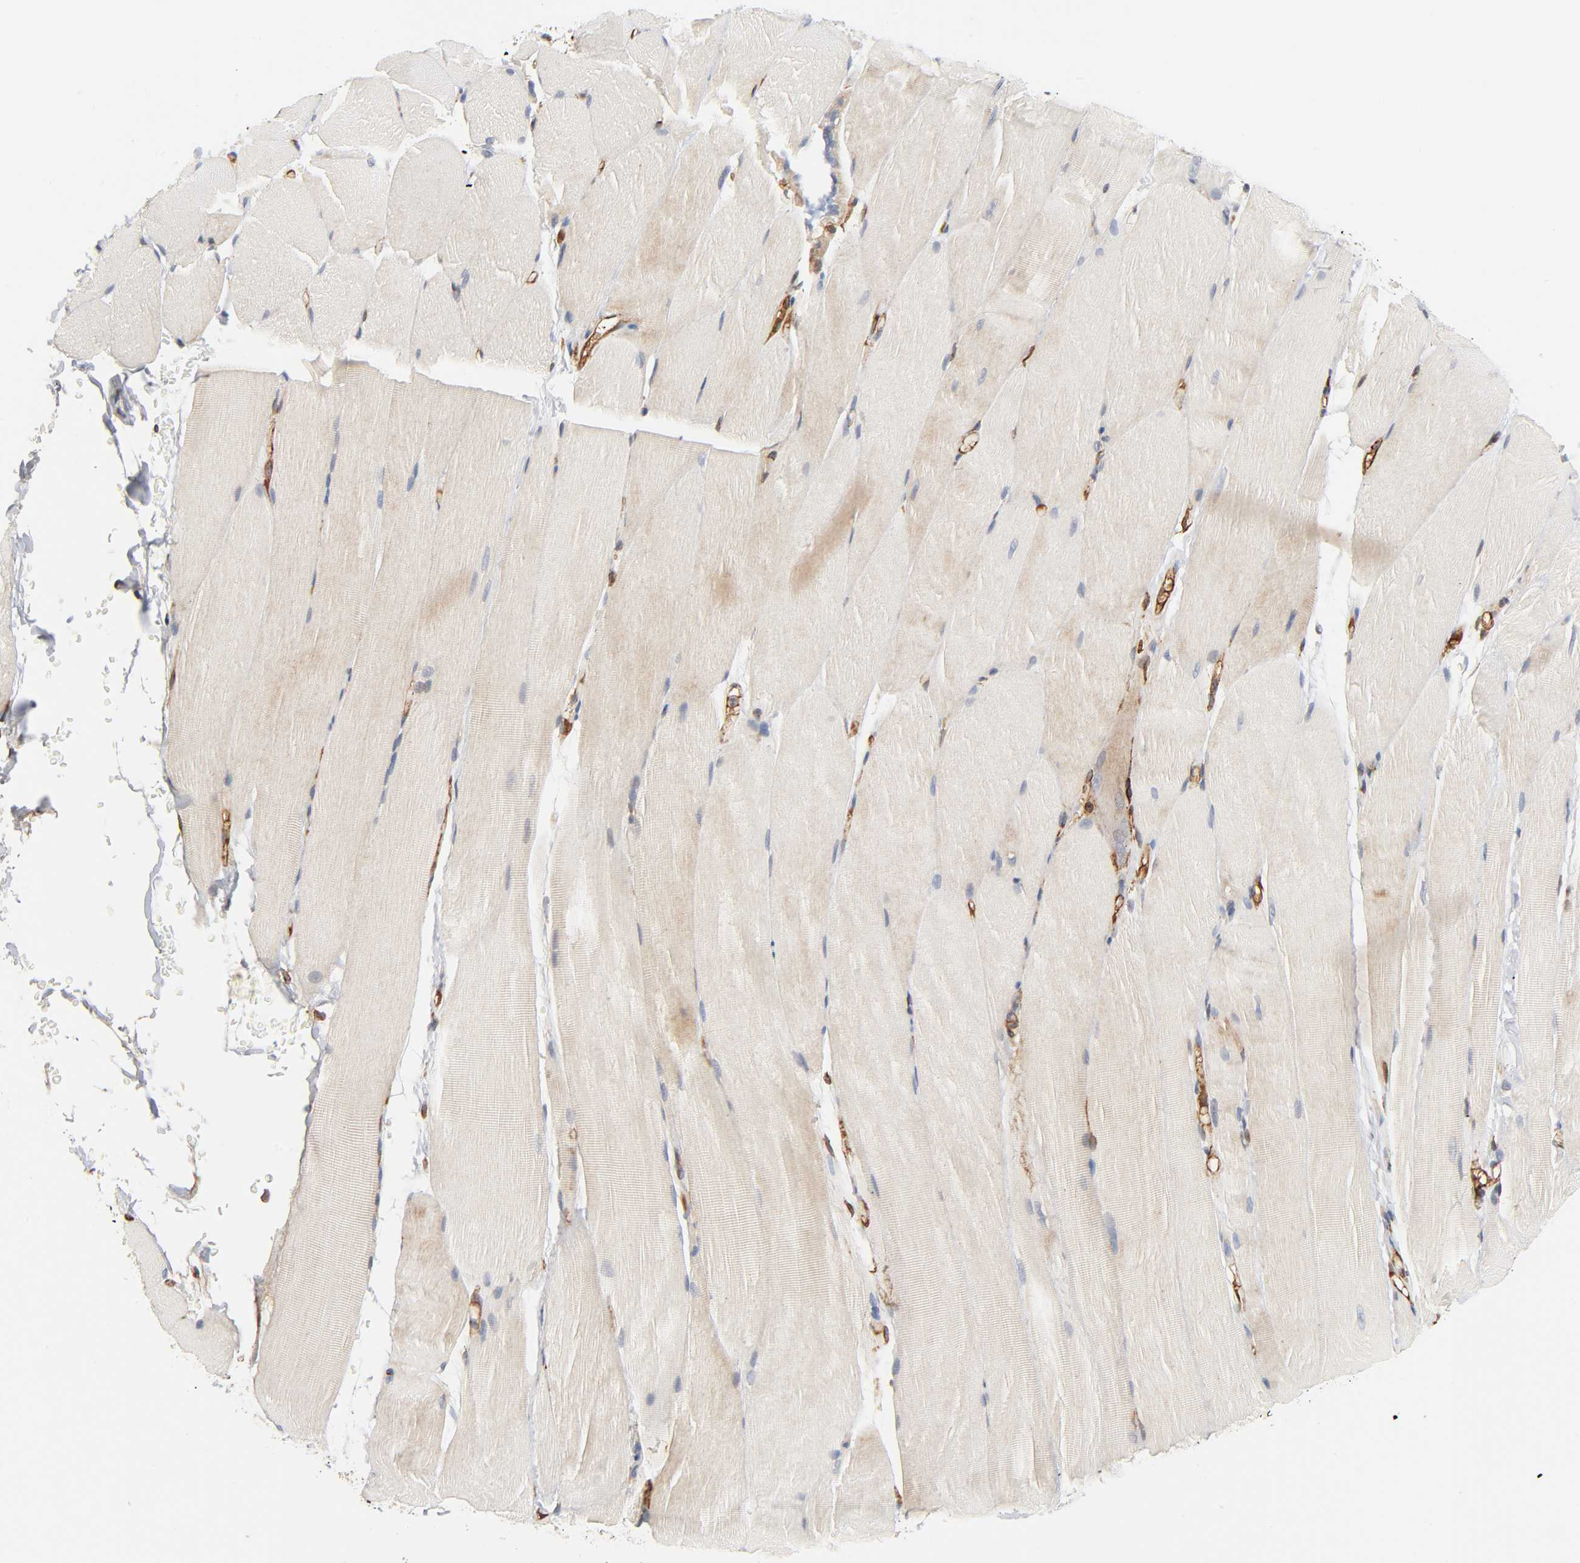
{"staining": {"intensity": "weak", "quantity": ">75%", "location": "cytoplasmic/membranous"}, "tissue": "skeletal muscle", "cell_type": "Myocytes", "image_type": "normal", "snomed": [{"axis": "morphology", "description": "Normal tissue, NOS"}, {"axis": "topography", "description": "Skeletal muscle"}, {"axis": "topography", "description": "Parathyroid gland"}], "caption": "Skeletal muscle stained for a protein demonstrates weak cytoplasmic/membranous positivity in myocytes.", "gene": "REEP5", "patient": {"sex": "female", "age": 37}}